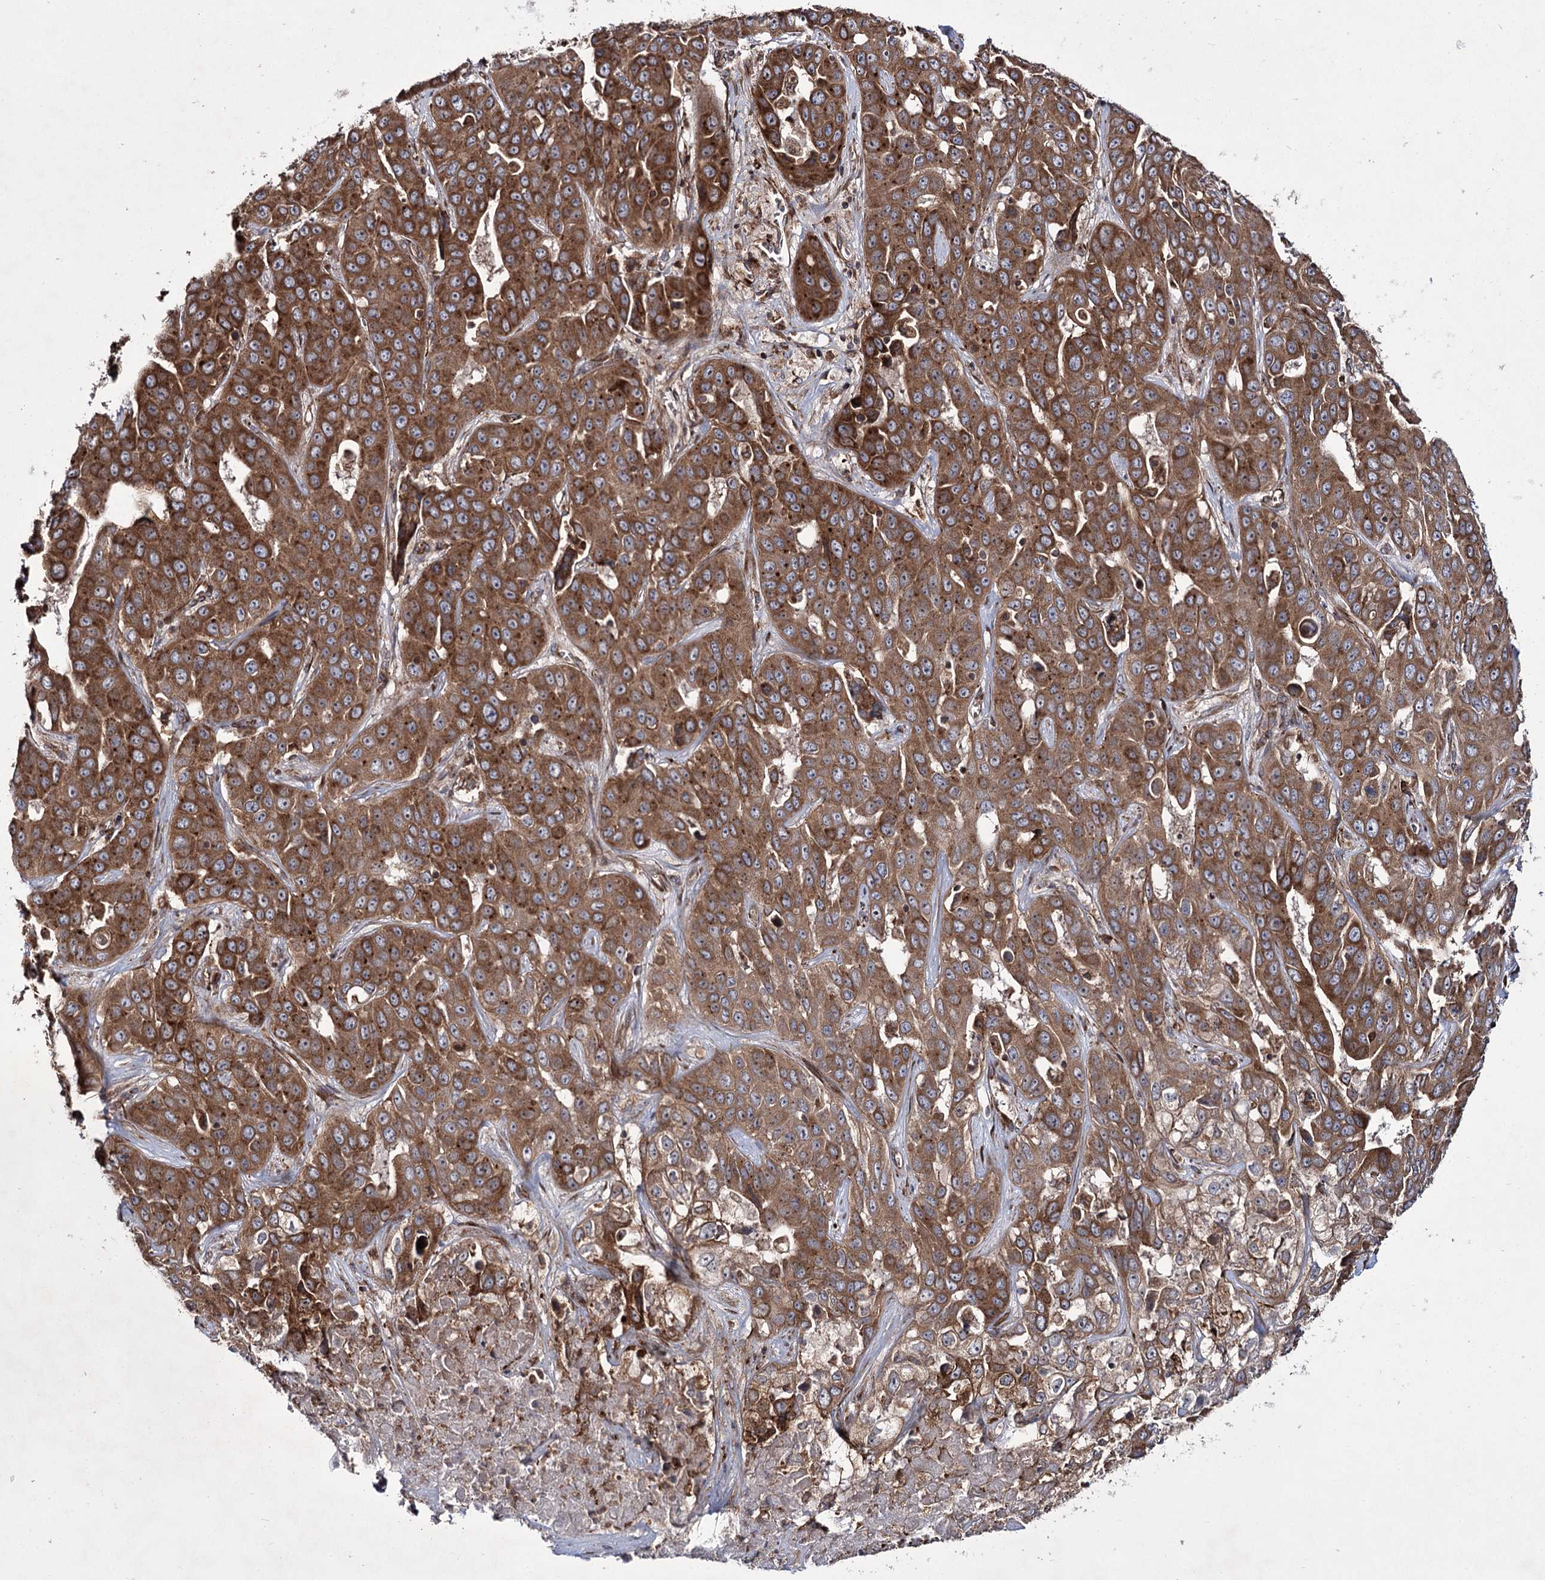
{"staining": {"intensity": "moderate", "quantity": ">75%", "location": "cytoplasmic/membranous"}, "tissue": "liver cancer", "cell_type": "Tumor cells", "image_type": "cancer", "snomed": [{"axis": "morphology", "description": "Cholangiocarcinoma"}, {"axis": "topography", "description": "Liver"}], "caption": "Moderate cytoplasmic/membranous positivity is present in about >75% of tumor cells in liver cancer (cholangiocarcinoma).", "gene": "HECTD2", "patient": {"sex": "female", "age": 52}}